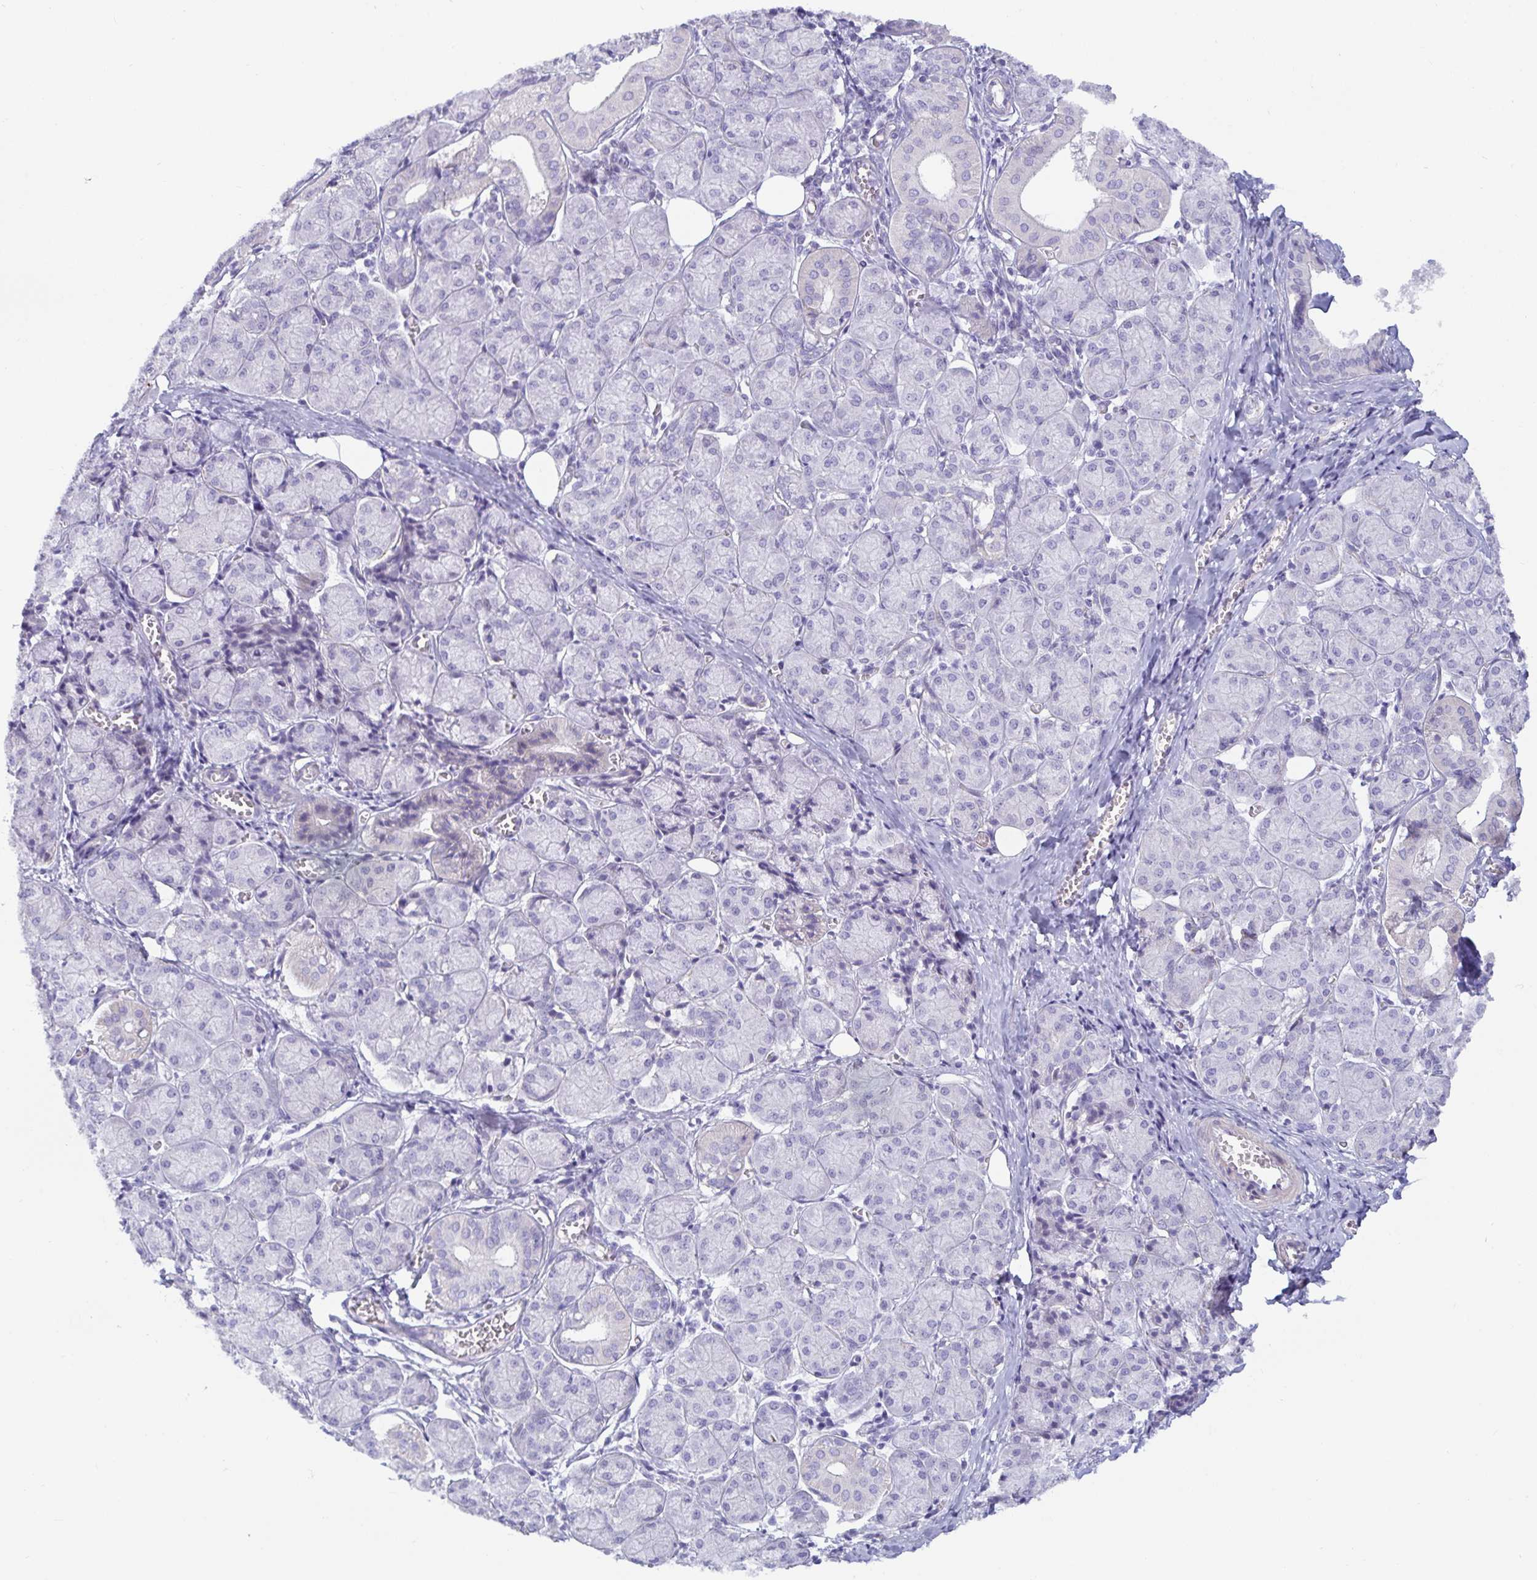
{"staining": {"intensity": "negative", "quantity": "none", "location": "none"}, "tissue": "salivary gland", "cell_type": "Glandular cells", "image_type": "normal", "snomed": [{"axis": "morphology", "description": "Normal tissue, NOS"}, {"axis": "morphology", "description": "Inflammation, NOS"}, {"axis": "topography", "description": "Lymph node"}, {"axis": "topography", "description": "Salivary gland"}], "caption": "Immunohistochemistry micrograph of benign human salivary gland stained for a protein (brown), which demonstrates no expression in glandular cells. (DAB IHC, high magnification).", "gene": "SPAG4", "patient": {"sex": "male", "age": 3}}